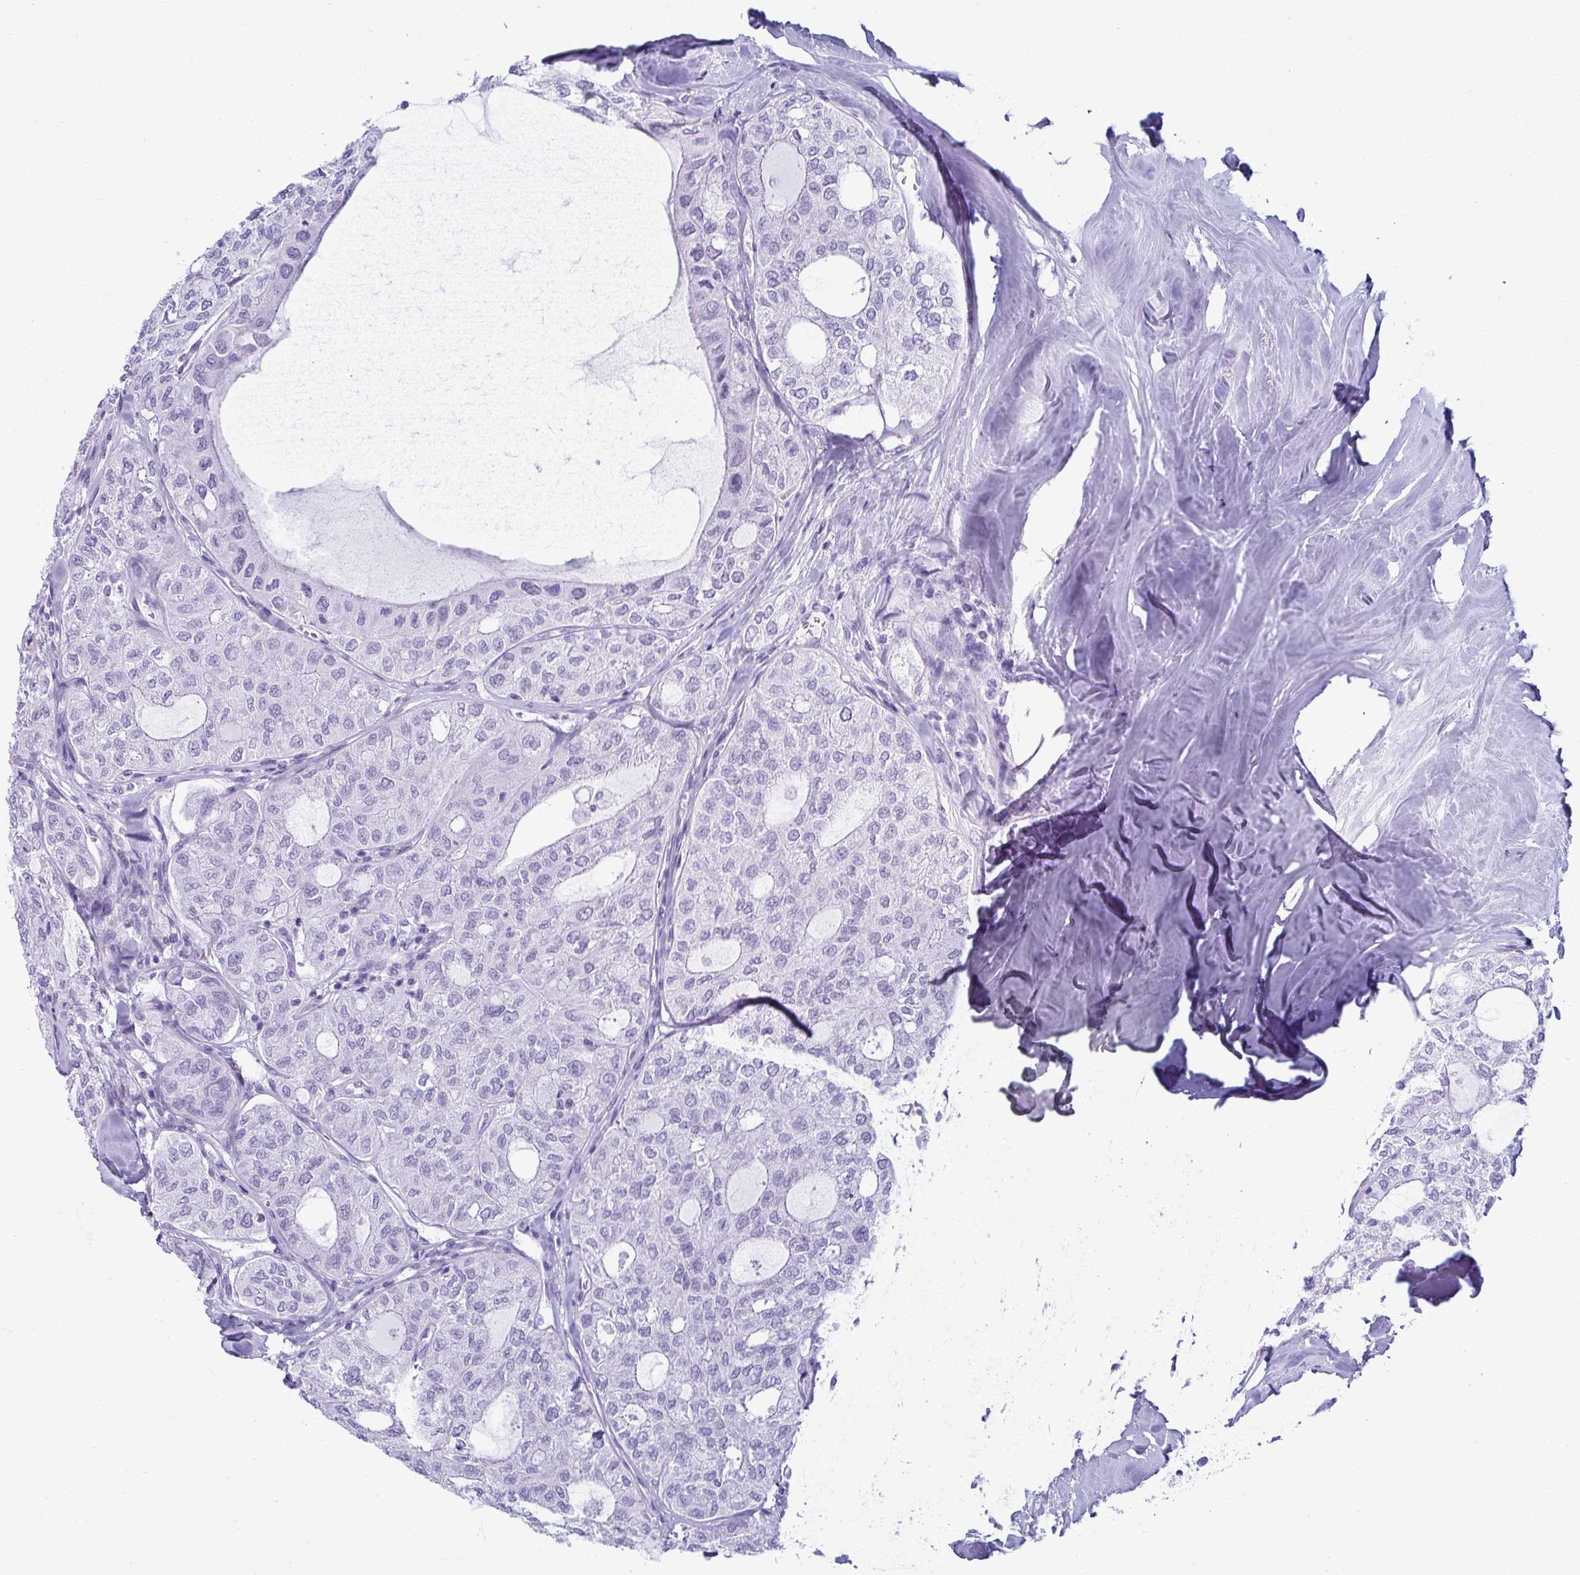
{"staining": {"intensity": "negative", "quantity": "none", "location": "none"}, "tissue": "thyroid cancer", "cell_type": "Tumor cells", "image_type": "cancer", "snomed": [{"axis": "morphology", "description": "Follicular adenoma carcinoma, NOS"}, {"axis": "topography", "description": "Thyroid gland"}], "caption": "Tumor cells are negative for brown protein staining in thyroid cancer (follicular adenoma carcinoma).", "gene": "CLGN", "patient": {"sex": "male", "age": 75}}